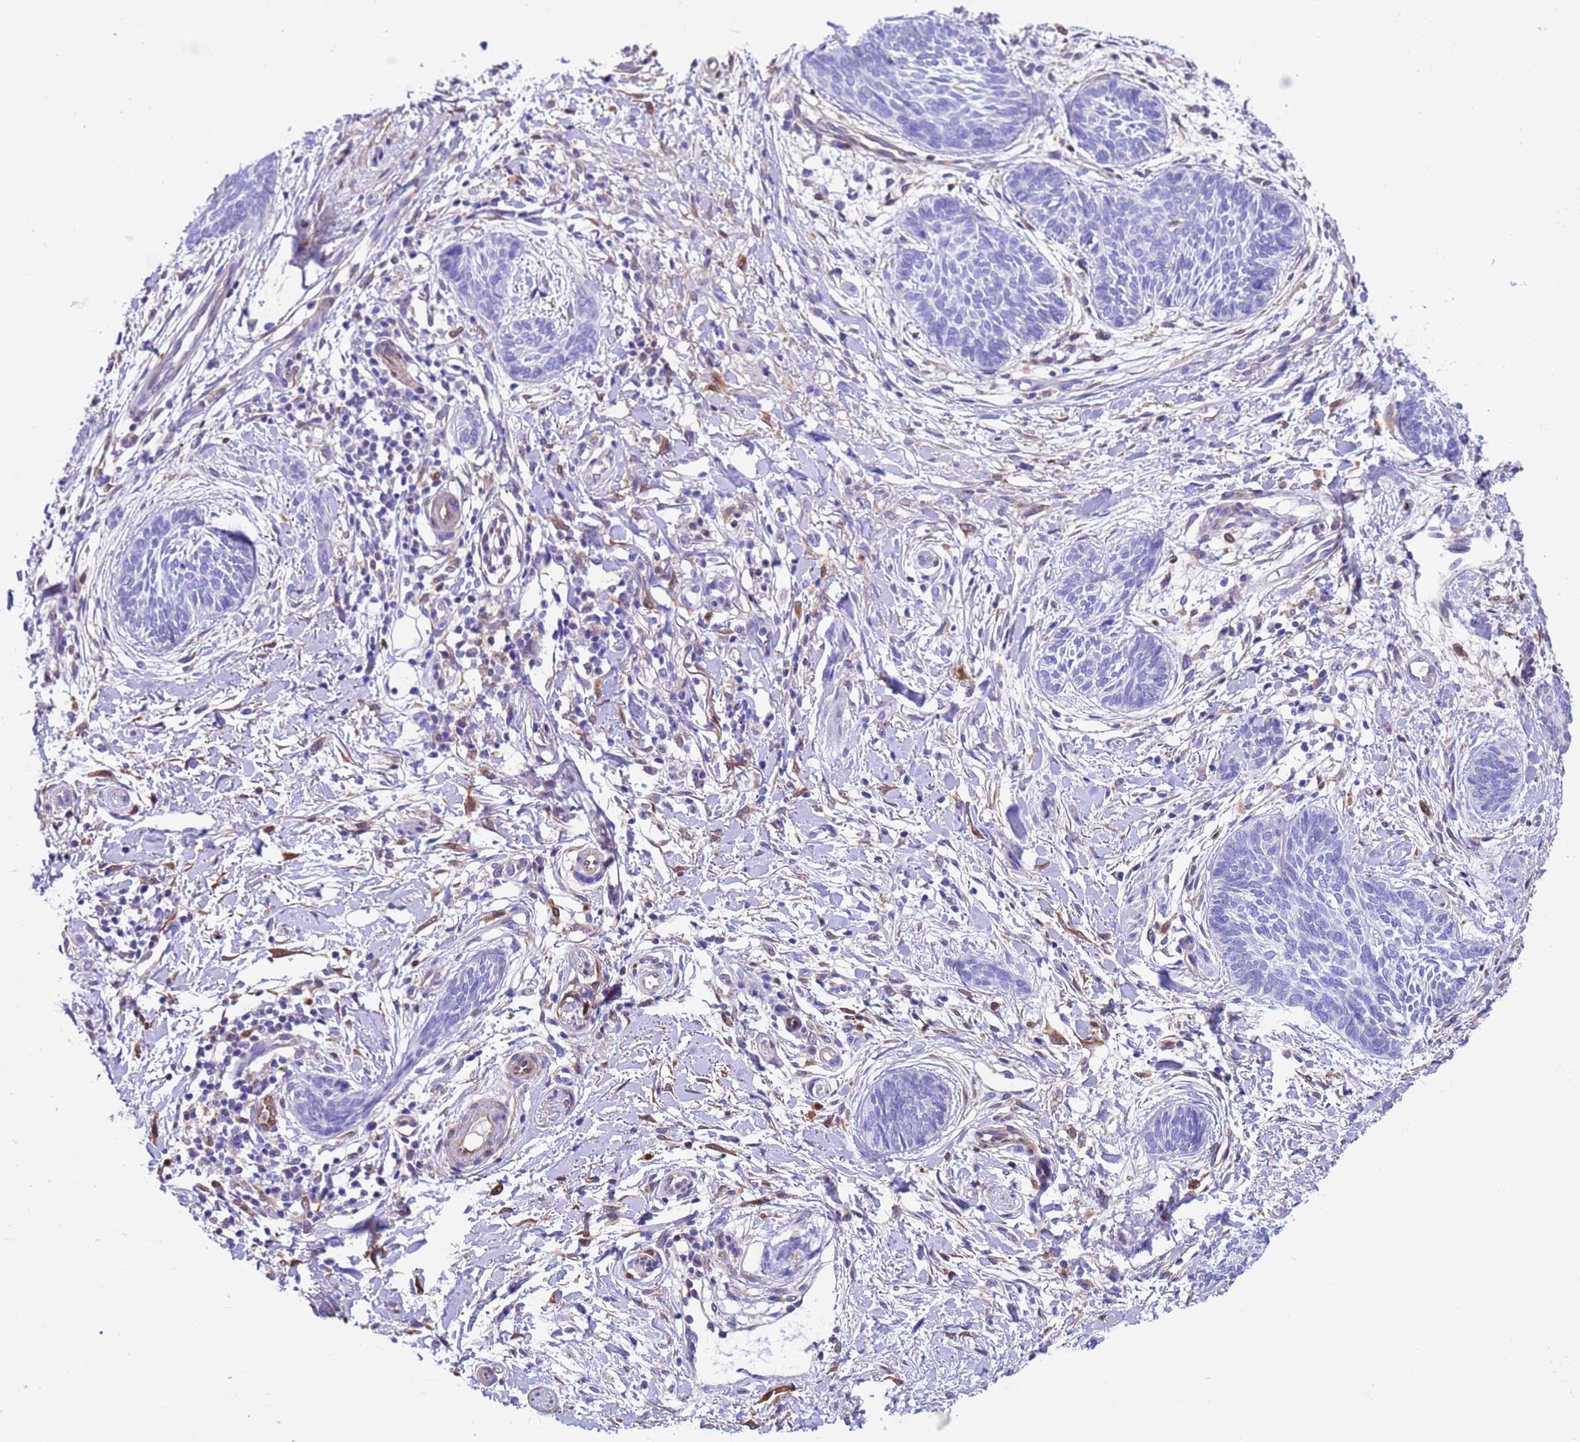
{"staining": {"intensity": "negative", "quantity": "none", "location": "none"}, "tissue": "skin cancer", "cell_type": "Tumor cells", "image_type": "cancer", "snomed": [{"axis": "morphology", "description": "Basal cell carcinoma"}, {"axis": "topography", "description": "Skin"}], "caption": "Photomicrograph shows no protein expression in tumor cells of skin cancer (basal cell carcinoma) tissue.", "gene": "C6orf47", "patient": {"sex": "female", "age": 81}}